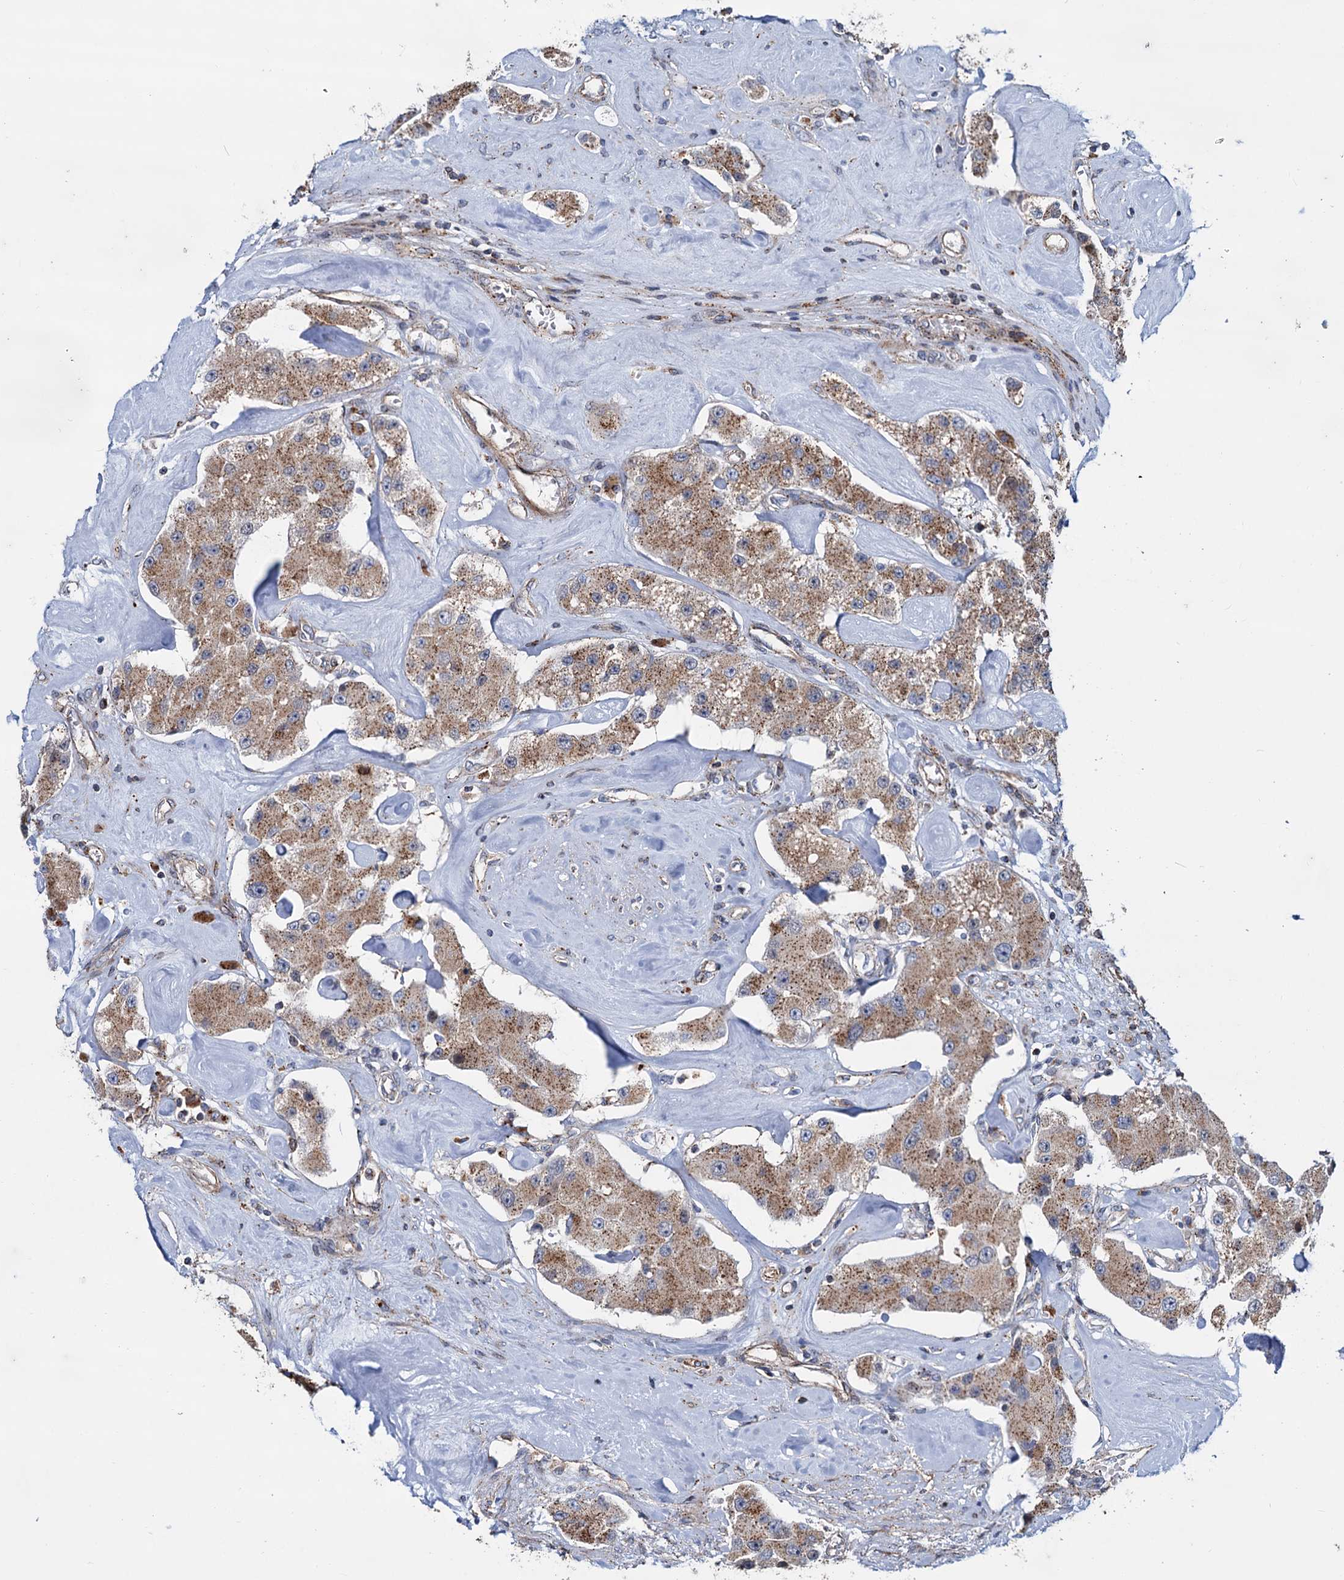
{"staining": {"intensity": "moderate", "quantity": ">75%", "location": "cytoplasmic/membranous"}, "tissue": "carcinoid", "cell_type": "Tumor cells", "image_type": "cancer", "snomed": [{"axis": "morphology", "description": "Carcinoid, malignant, NOS"}, {"axis": "topography", "description": "Pancreas"}], "caption": "The histopathology image exhibits a brown stain indicating the presence of a protein in the cytoplasmic/membranous of tumor cells in carcinoid.", "gene": "PSEN1", "patient": {"sex": "male", "age": 41}}